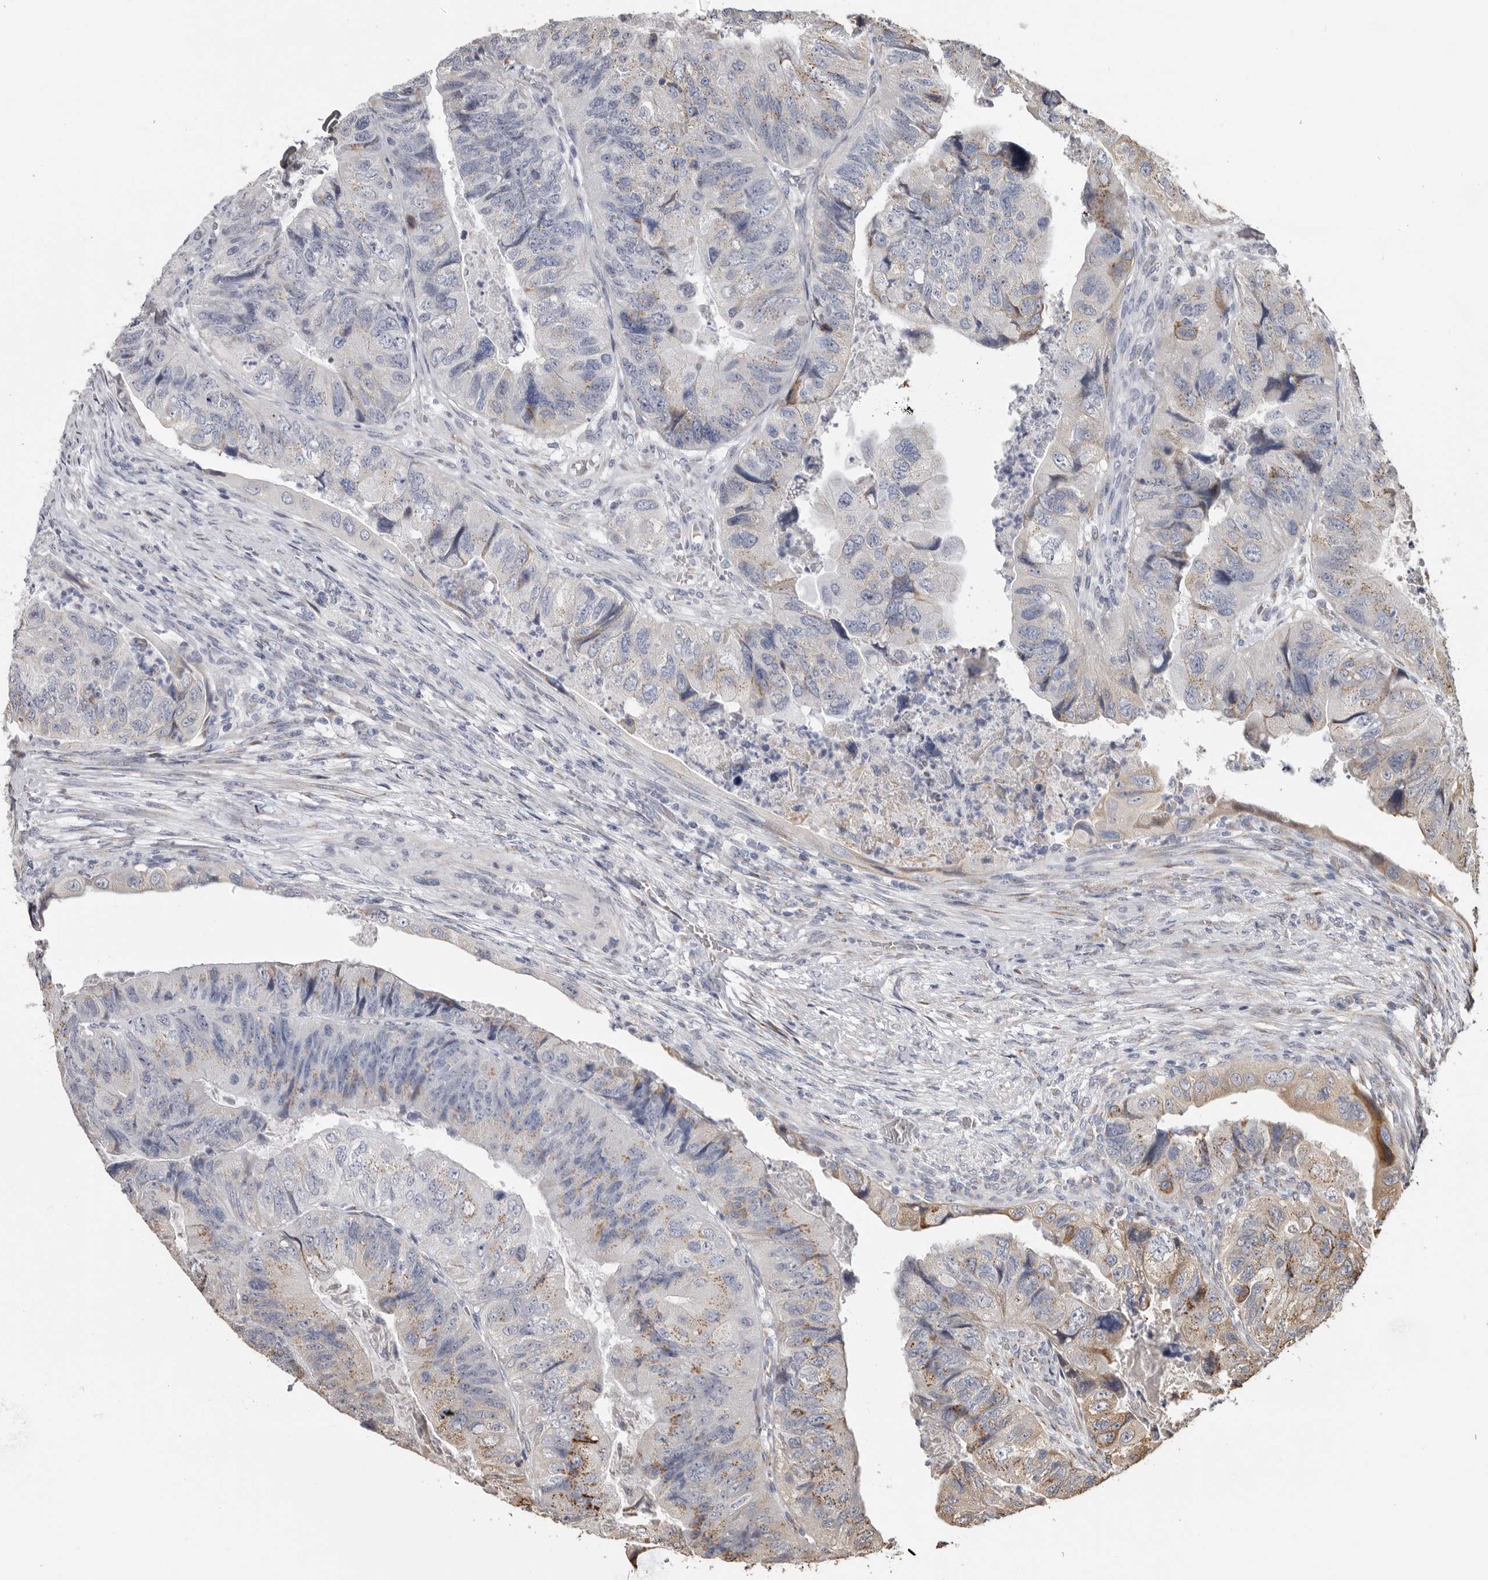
{"staining": {"intensity": "moderate", "quantity": "25%-75%", "location": "cytoplasmic/membranous"}, "tissue": "colorectal cancer", "cell_type": "Tumor cells", "image_type": "cancer", "snomed": [{"axis": "morphology", "description": "Adenocarcinoma, NOS"}, {"axis": "topography", "description": "Rectum"}], "caption": "Immunohistochemical staining of human colorectal adenocarcinoma reveals moderate cytoplasmic/membranous protein staining in about 25%-75% of tumor cells. (IHC, brightfield microscopy, high magnification).", "gene": "ENTREP1", "patient": {"sex": "male", "age": 63}}